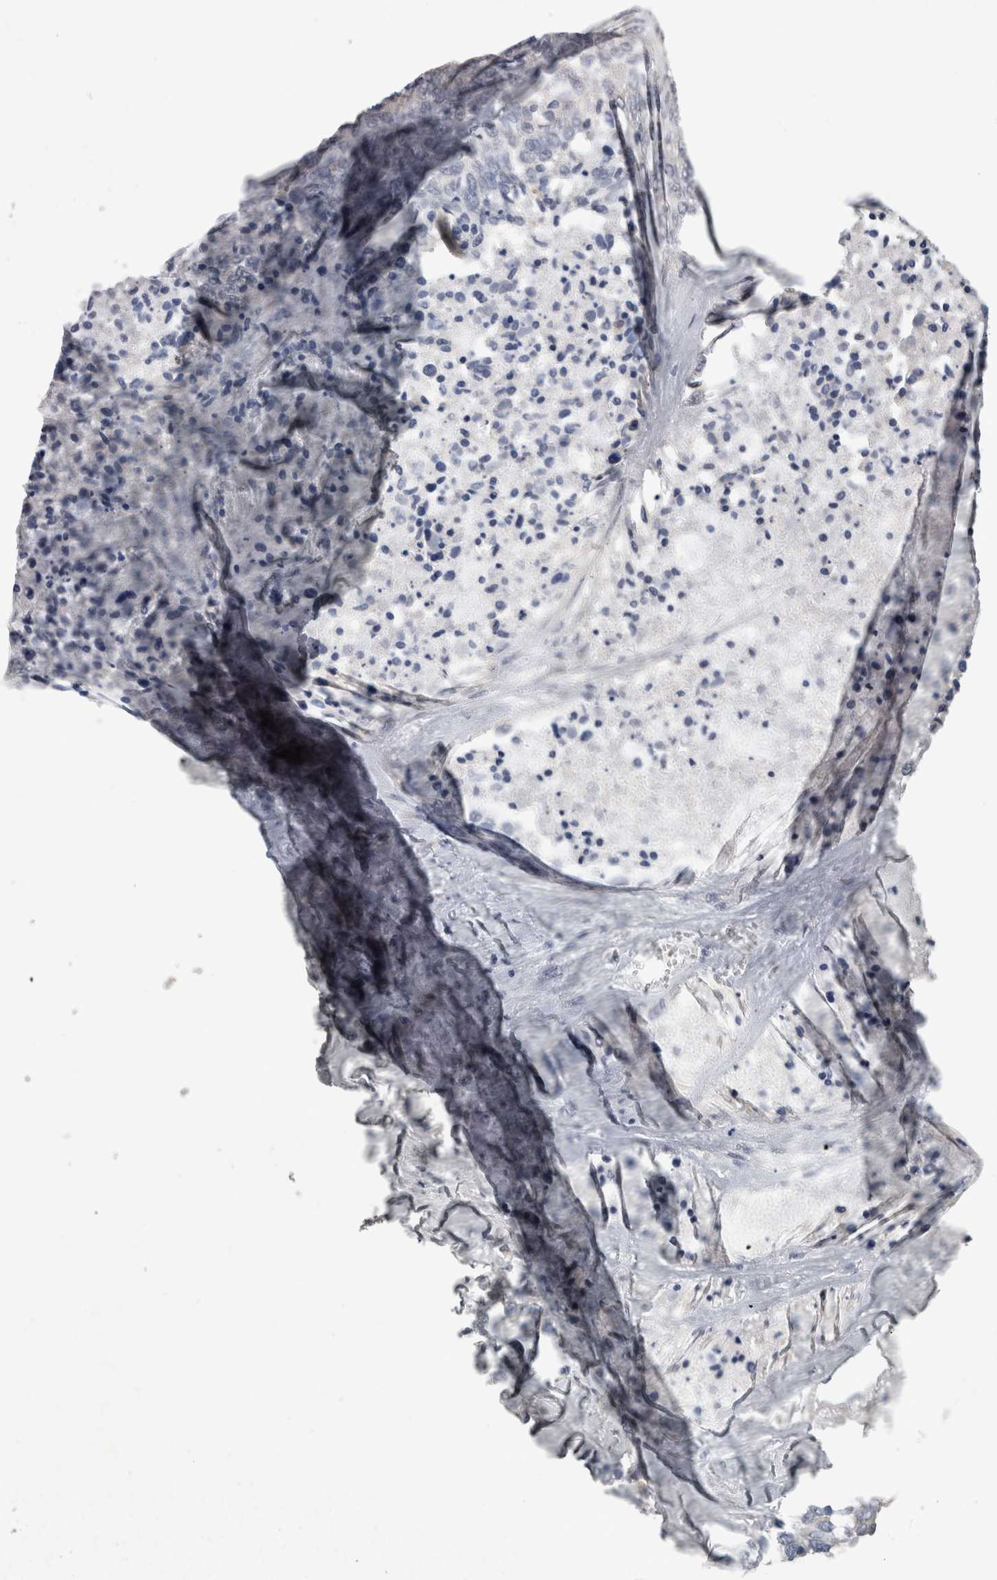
{"staining": {"intensity": "negative", "quantity": "none", "location": "none"}, "tissue": "ovarian cancer", "cell_type": "Tumor cells", "image_type": "cancer", "snomed": [{"axis": "morphology", "description": "Cystadenocarcinoma, serous, NOS"}, {"axis": "topography", "description": "Ovary"}], "caption": "Serous cystadenocarcinoma (ovarian) was stained to show a protein in brown. There is no significant positivity in tumor cells. (DAB (3,3'-diaminobenzidine) immunohistochemistry, high magnification).", "gene": "FHOD3", "patient": {"sex": "female", "age": 44}}